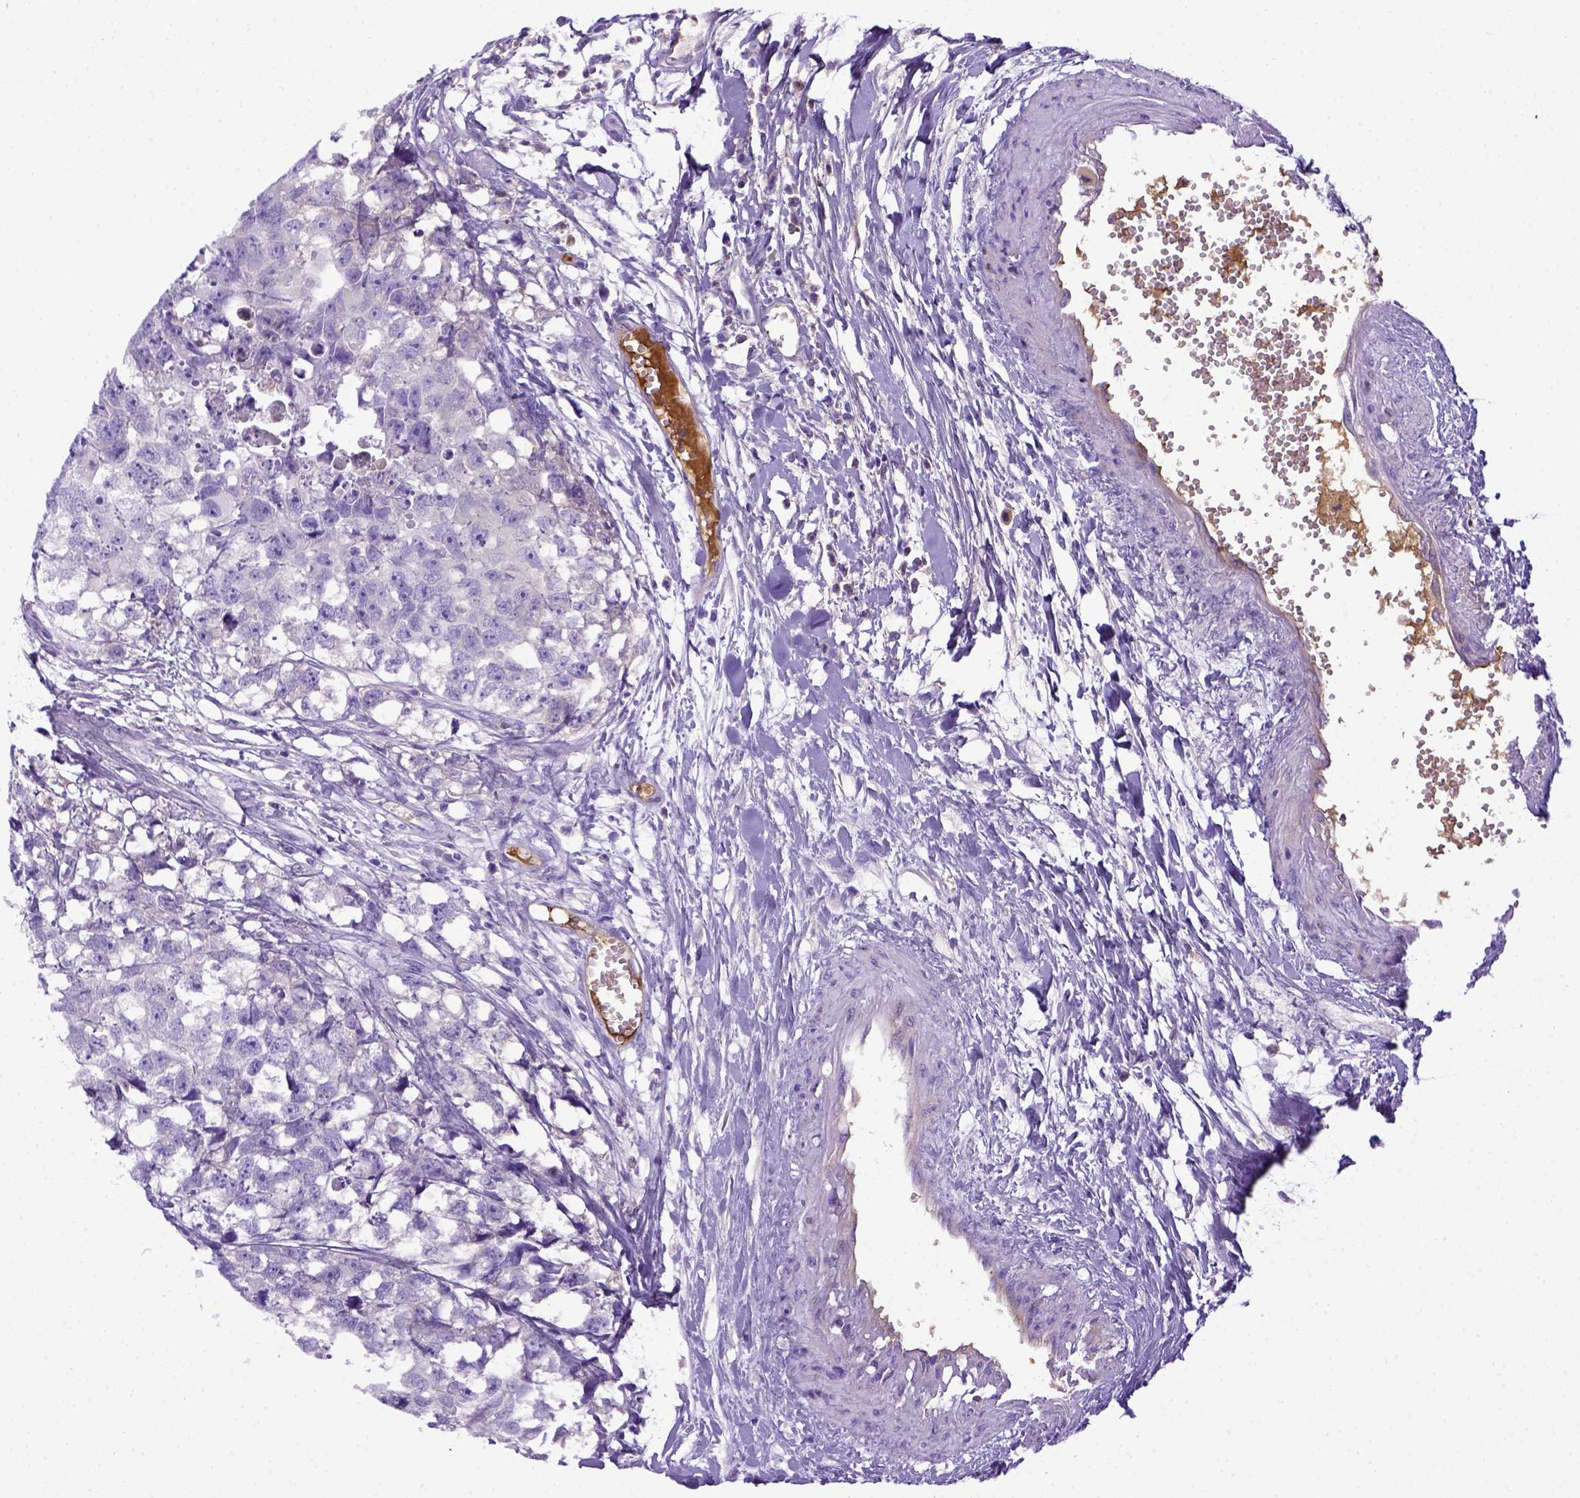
{"staining": {"intensity": "negative", "quantity": "none", "location": "none"}, "tissue": "testis cancer", "cell_type": "Tumor cells", "image_type": "cancer", "snomed": [{"axis": "morphology", "description": "Carcinoma, Embryonal, NOS"}, {"axis": "morphology", "description": "Teratoma, malignant, NOS"}, {"axis": "topography", "description": "Testis"}], "caption": "This is a histopathology image of immunohistochemistry (IHC) staining of embryonal carcinoma (testis), which shows no positivity in tumor cells. (Stains: DAB immunohistochemistry (IHC) with hematoxylin counter stain, Microscopy: brightfield microscopy at high magnification).", "gene": "ITIH4", "patient": {"sex": "male", "age": 44}}